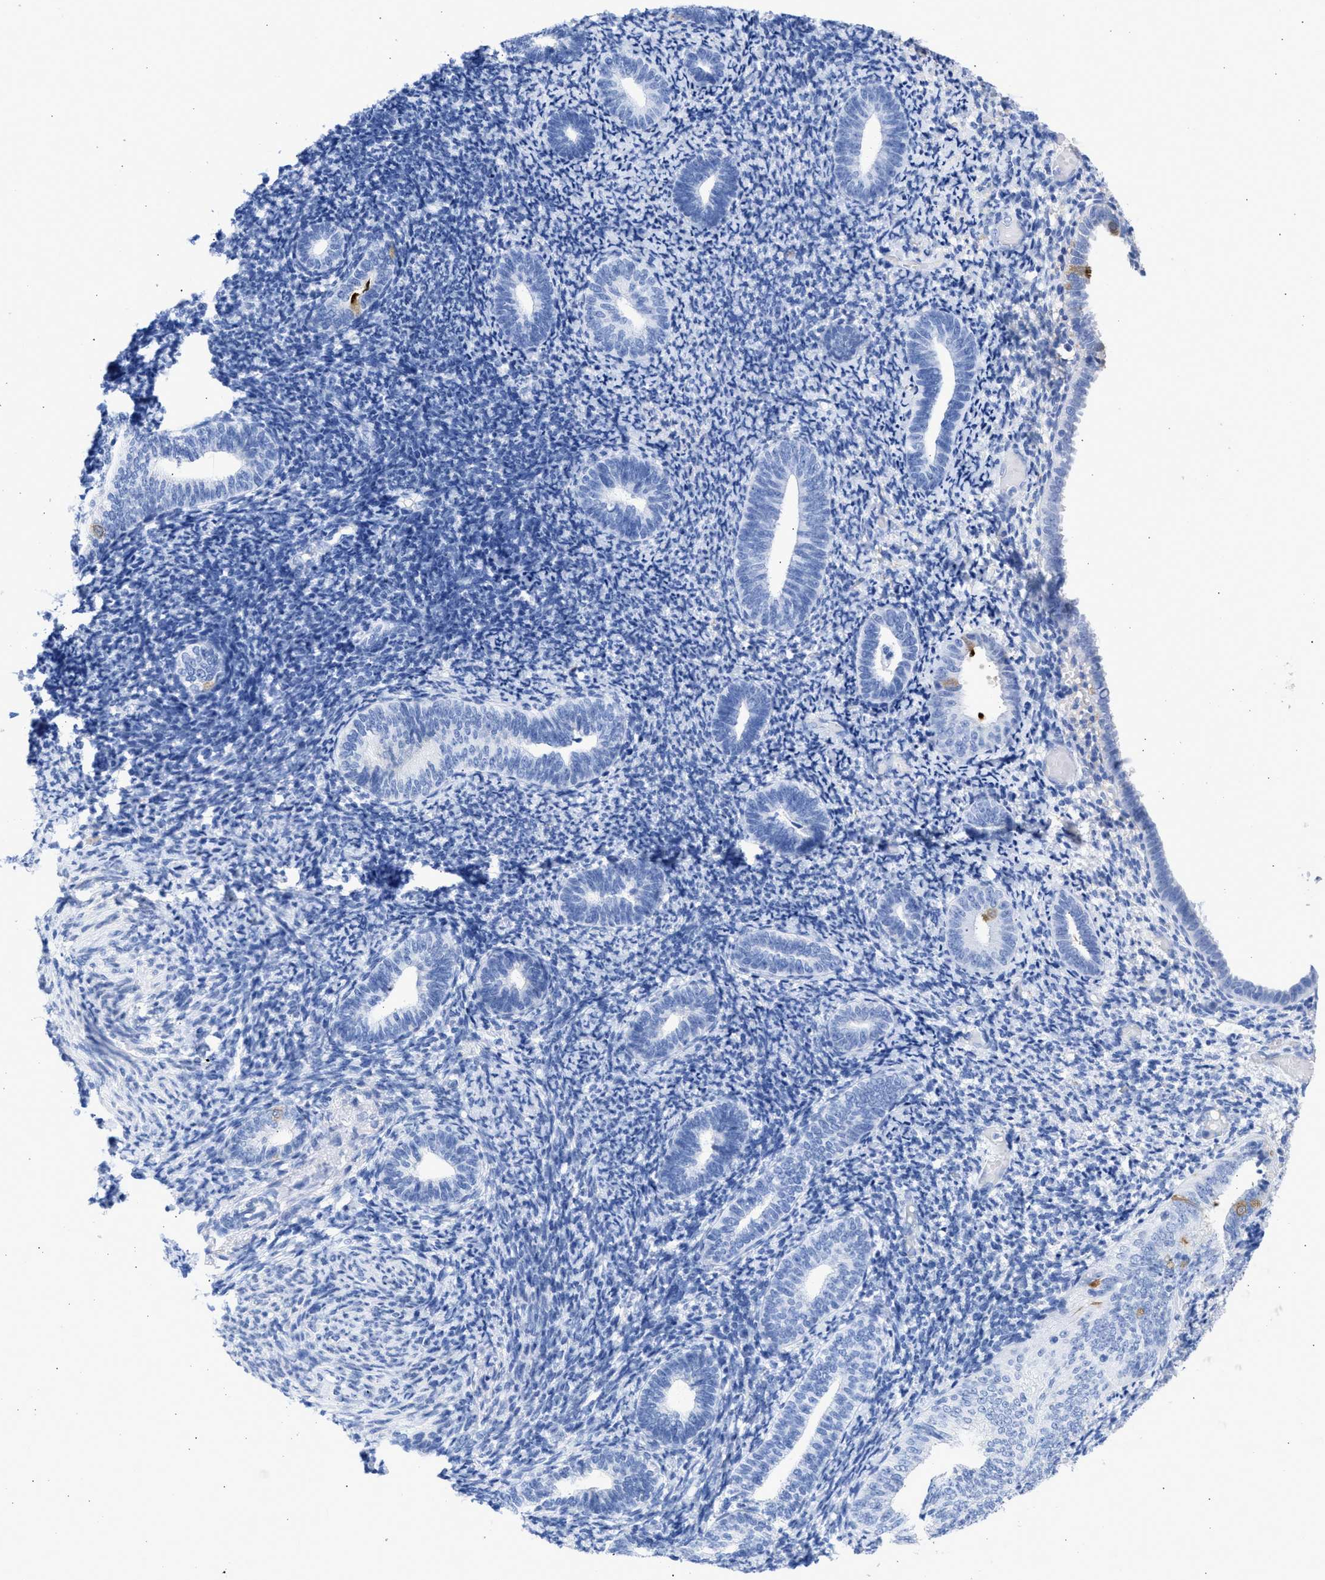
{"staining": {"intensity": "negative", "quantity": "none", "location": "none"}, "tissue": "endometrium", "cell_type": "Cells in endometrial stroma", "image_type": "normal", "snomed": [{"axis": "morphology", "description": "Normal tissue, NOS"}, {"axis": "topography", "description": "Endometrium"}], "caption": "A high-resolution histopathology image shows IHC staining of normal endometrium, which demonstrates no significant expression in cells in endometrial stroma. (Brightfield microscopy of DAB (3,3'-diaminobenzidine) IHC at high magnification).", "gene": "RSPH1", "patient": {"sex": "female", "age": 66}}